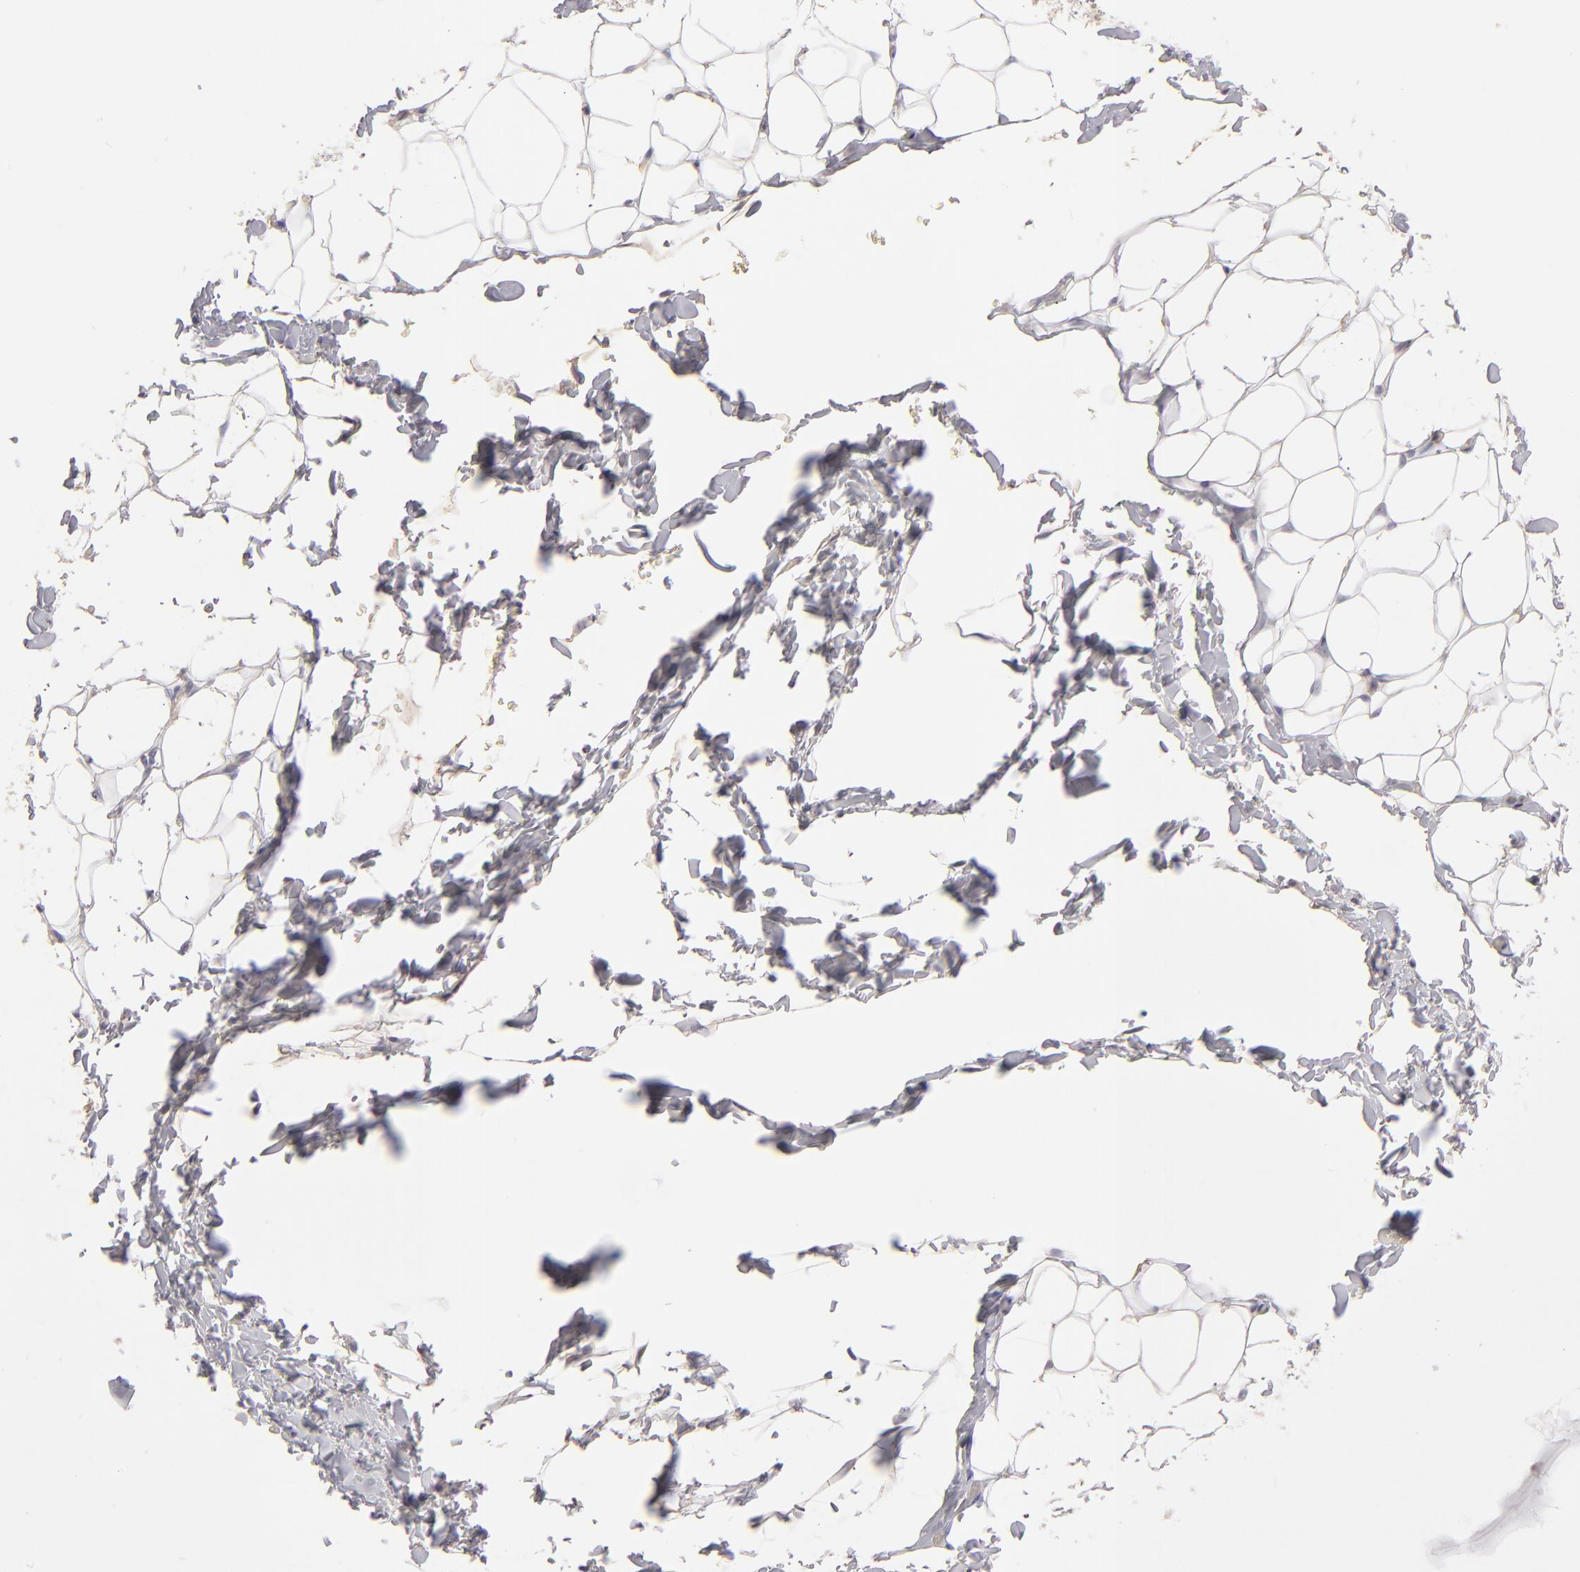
{"staining": {"intensity": "moderate", "quantity": "25%-75%", "location": "cytoplasmic/membranous"}, "tissue": "adipose tissue", "cell_type": "Adipocytes", "image_type": "normal", "snomed": [{"axis": "morphology", "description": "Normal tissue, NOS"}, {"axis": "topography", "description": "Soft tissue"}], "caption": "Immunohistochemistry (DAB) staining of benign human adipose tissue exhibits moderate cytoplasmic/membranous protein expression in approximately 25%-75% of adipocytes.", "gene": "ABCC4", "patient": {"sex": "male", "age": 26}}